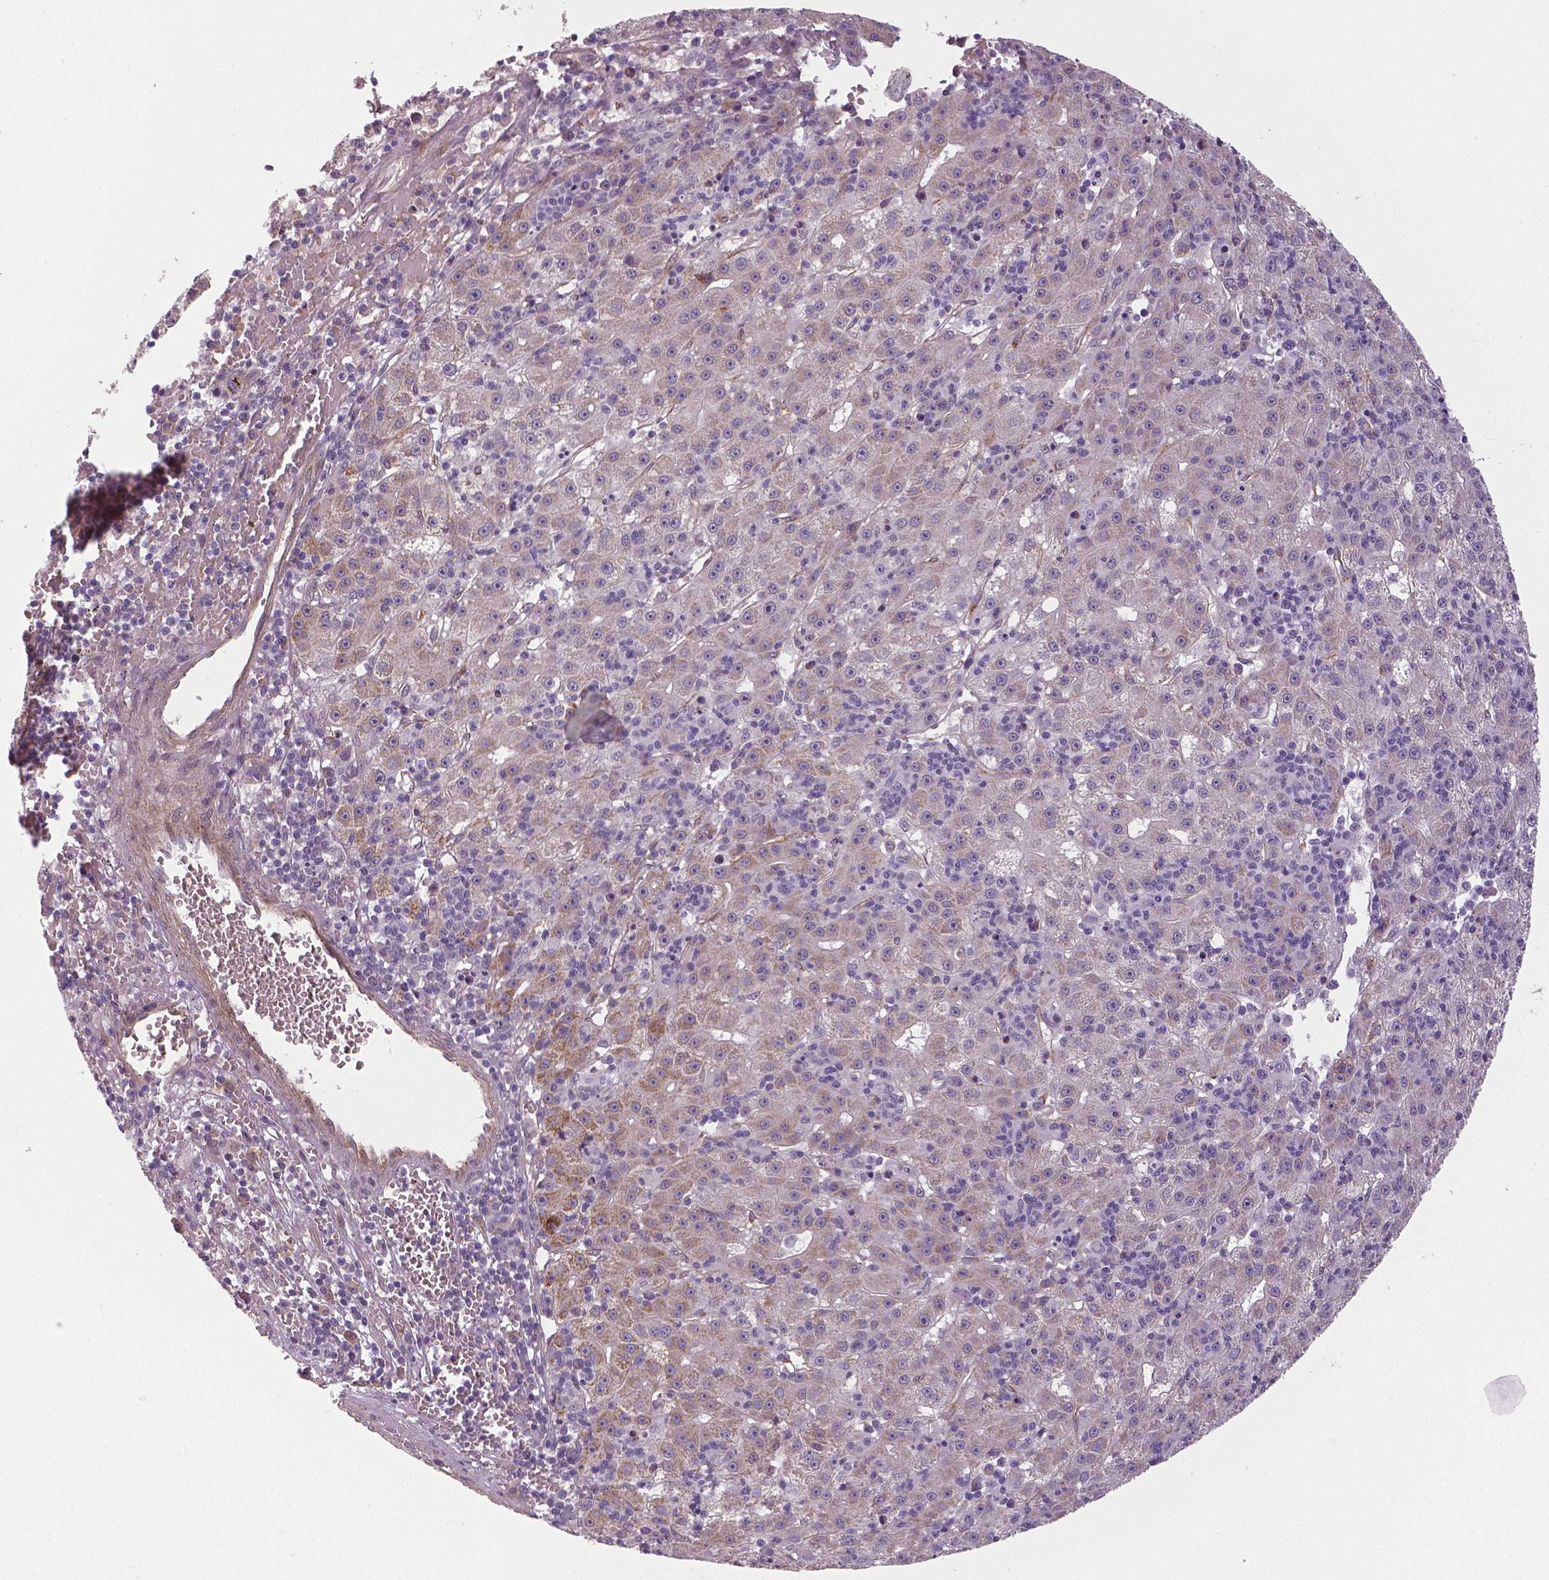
{"staining": {"intensity": "moderate", "quantity": "25%-75%", "location": "cytoplasmic/membranous"}, "tissue": "liver cancer", "cell_type": "Tumor cells", "image_type": "cancer", "snomed": [{"axis": "morphology", "description": "Carcinoma, Hepatocellular, NOS"}, {"axis": "topography", "description": "Liver"}], "caption": "A medium amount of moderate cytoplasmic/membranous staining is seen in about 25%-75% of tumor cells in liver cancer (hepatocellular carcinoma) tissue.", "gene": "FLT1", "patient": {"sex": "male", "age": 76}}